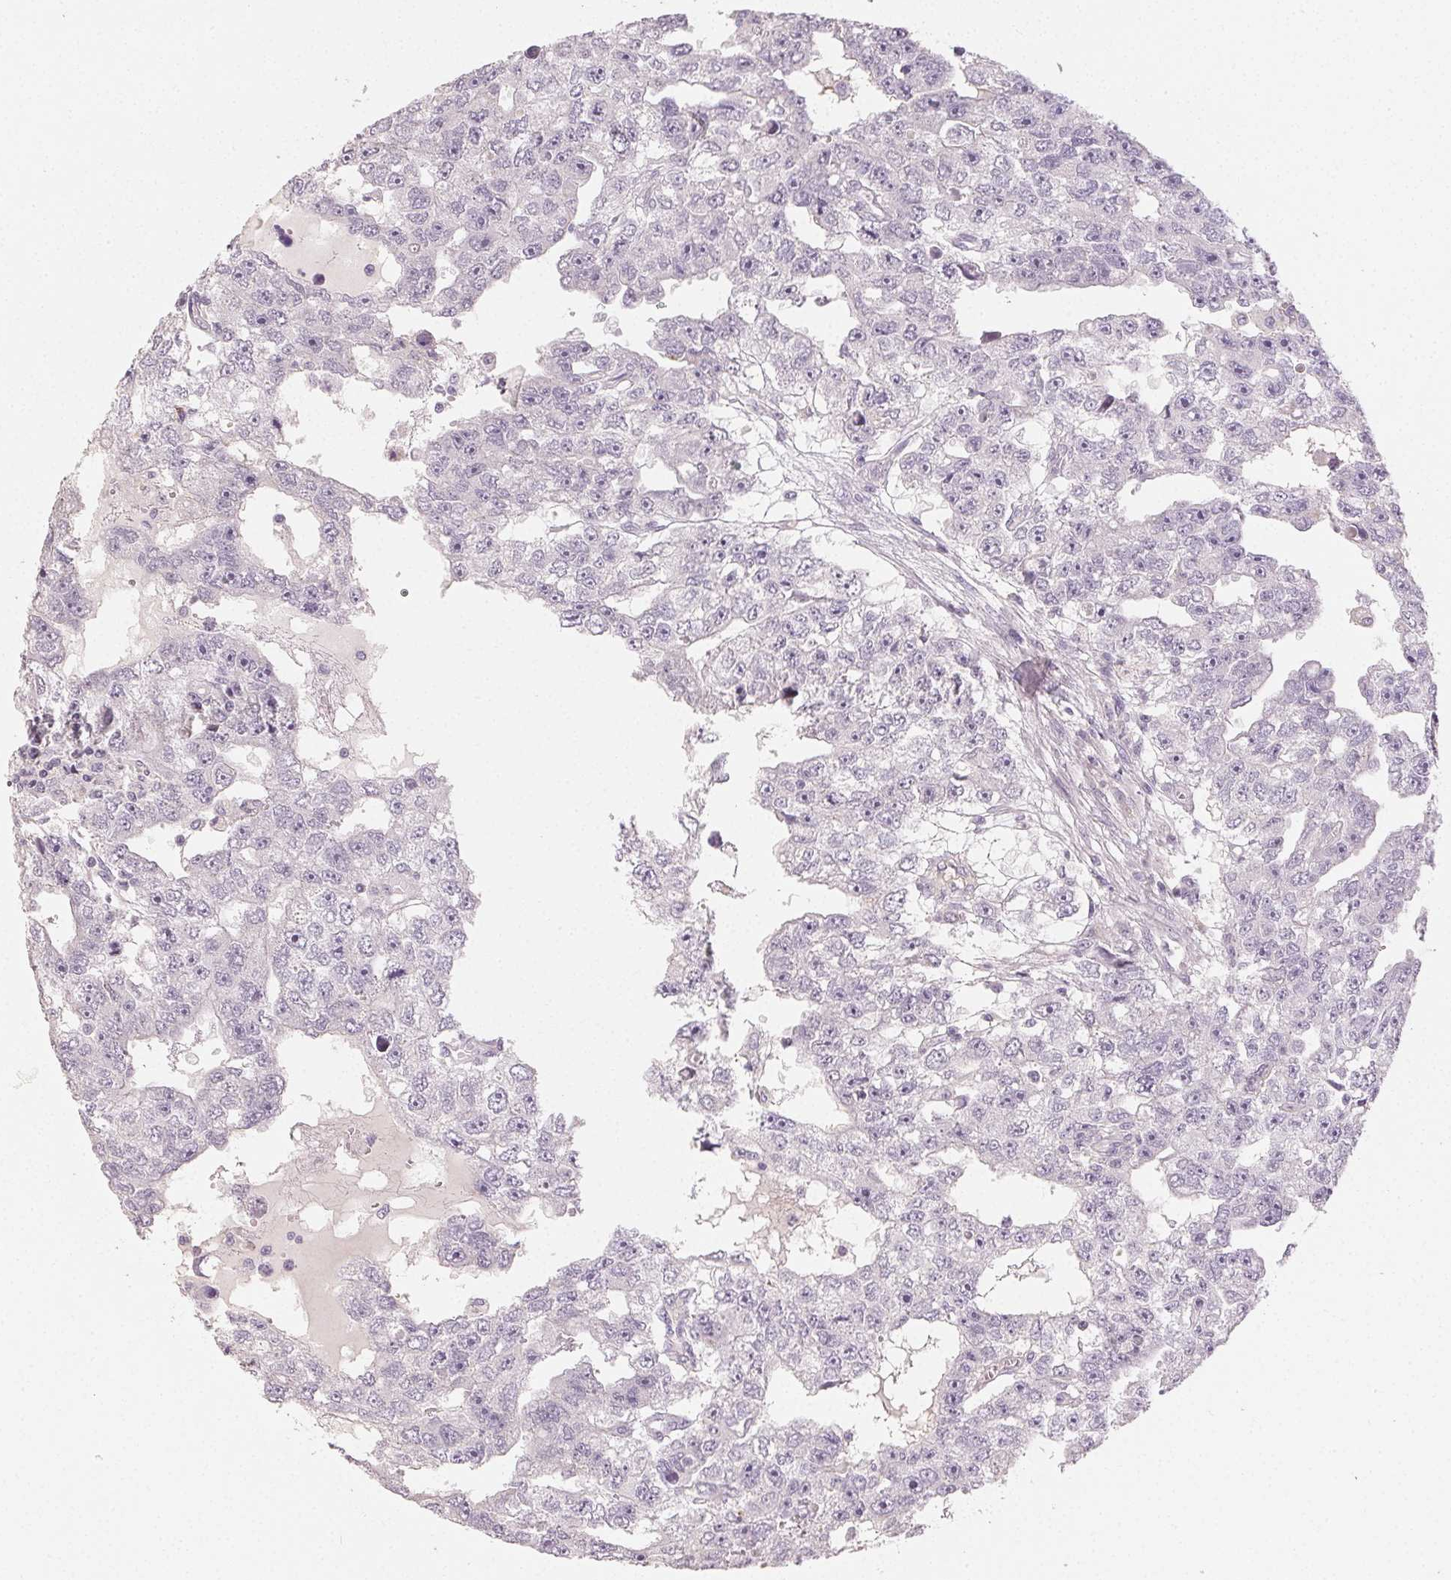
{"staining": {"intensity": "negative", "quantity": "none", "location": "none"}, "tissue": "testis cancer", "cell_type": "Tumor cells", "image_type": "cancer", "snomed": [{"axis": "morphology", "description": "Carcinoma, Embryonal, NOS"}, {"axis": "topography", "description": "Testis"}], "caption": "DAB (3,3'-diaminobenzidine) immunohistochemical staining of testis cancer (embryonal carcinoma) demonstrates no significant staining in tumor cells.", "gene": "LVRN", "patient": {"sex": "male", "age": 20}}